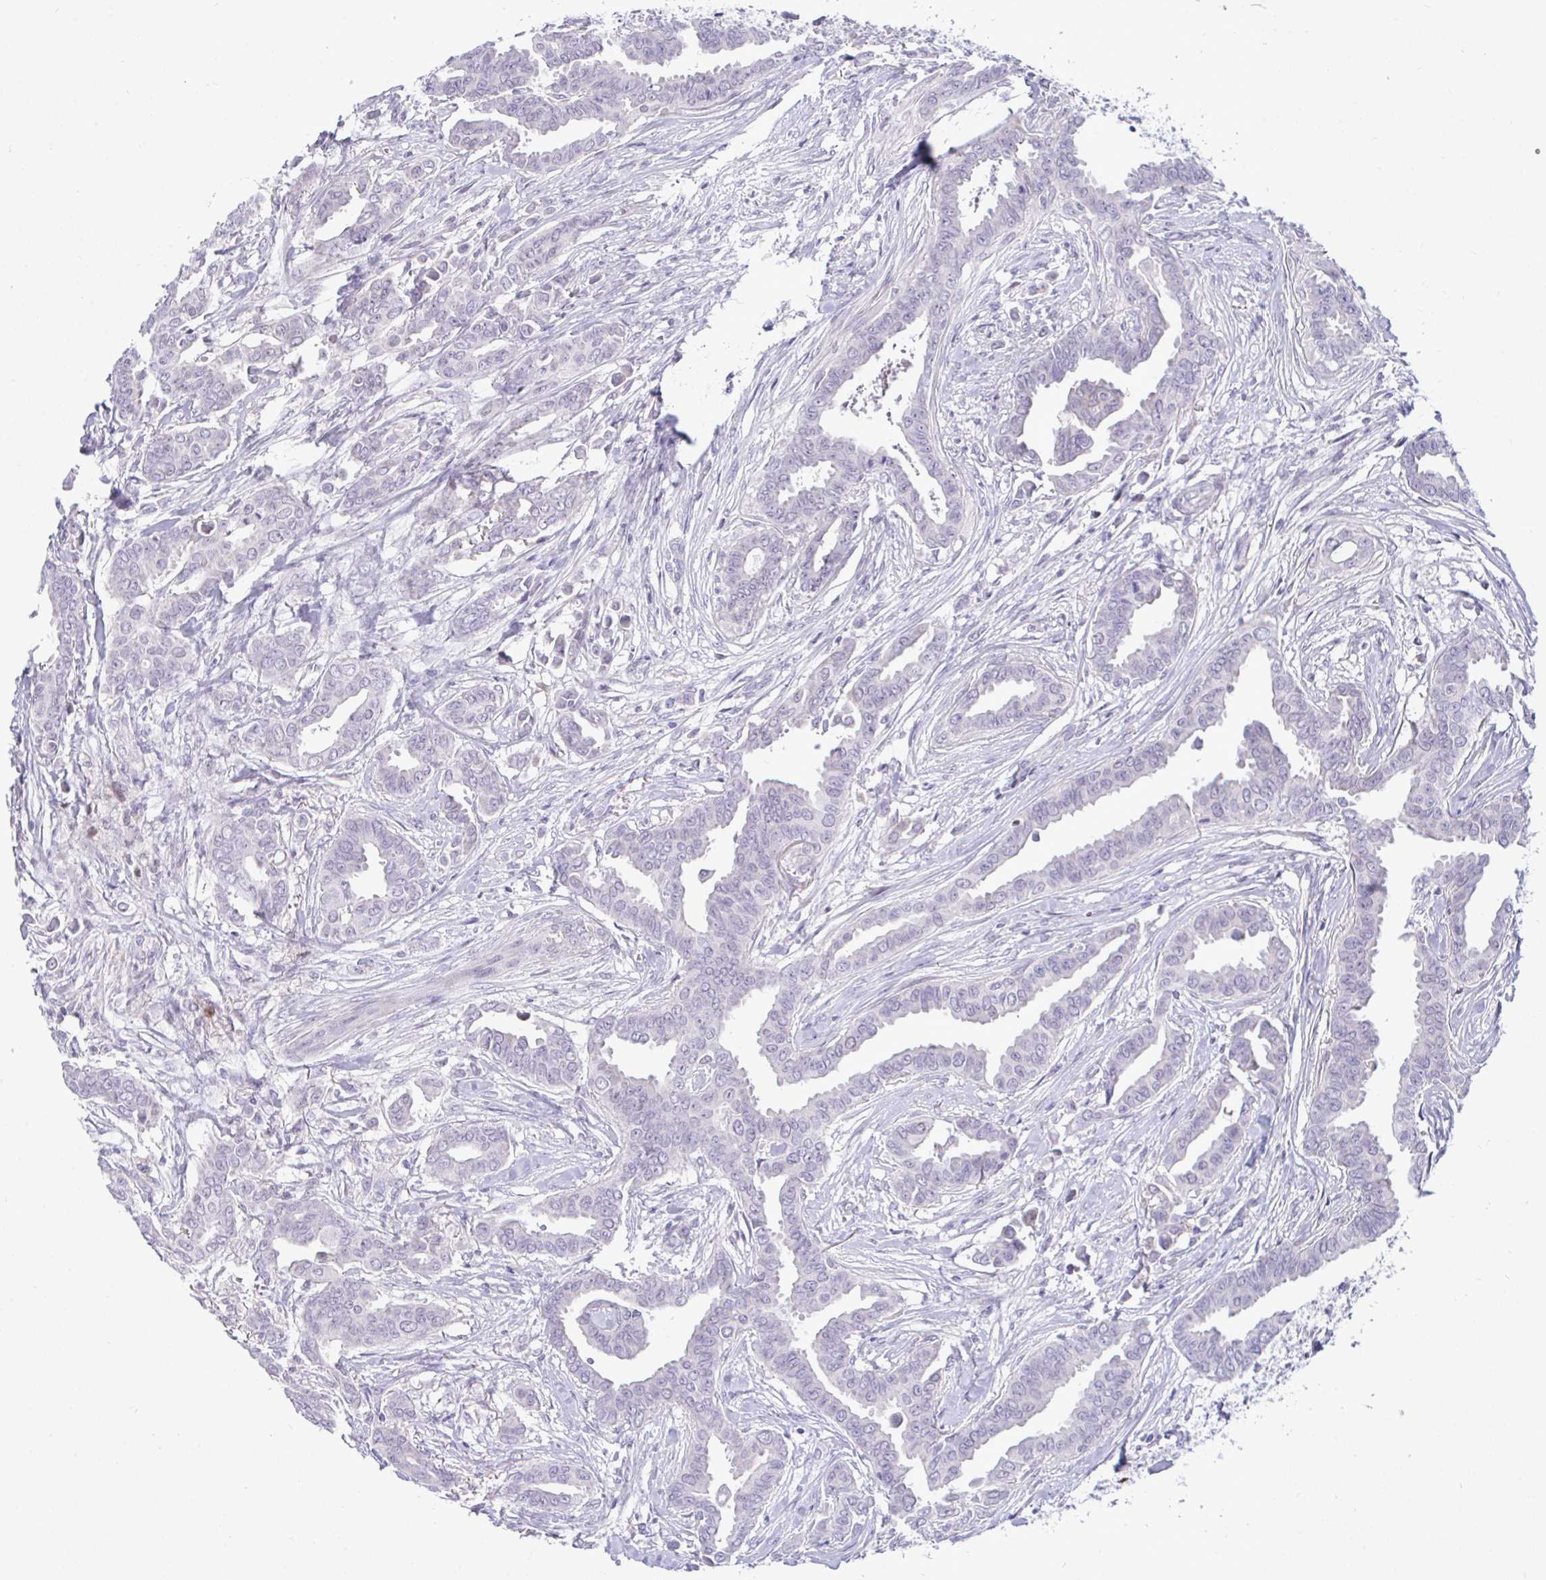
{"staining": {"intensity": "negative", "quantity": "none", "location": "none"}, "tissue": "breast cancer", "cell_type": "Tumor cells", "image_type": "cancer", "snomed": [{"axis": "morphology", "description": "Duct carcinoma"}, {"axis": "topography", "description": "Breast"}], "caption": "A photomicrograph of human infiltrating ductal carcinoma (breast) is negative for staining in tumor cells.", "gene": "EPOP", "patient": {"sex": "female", "age": 45}}